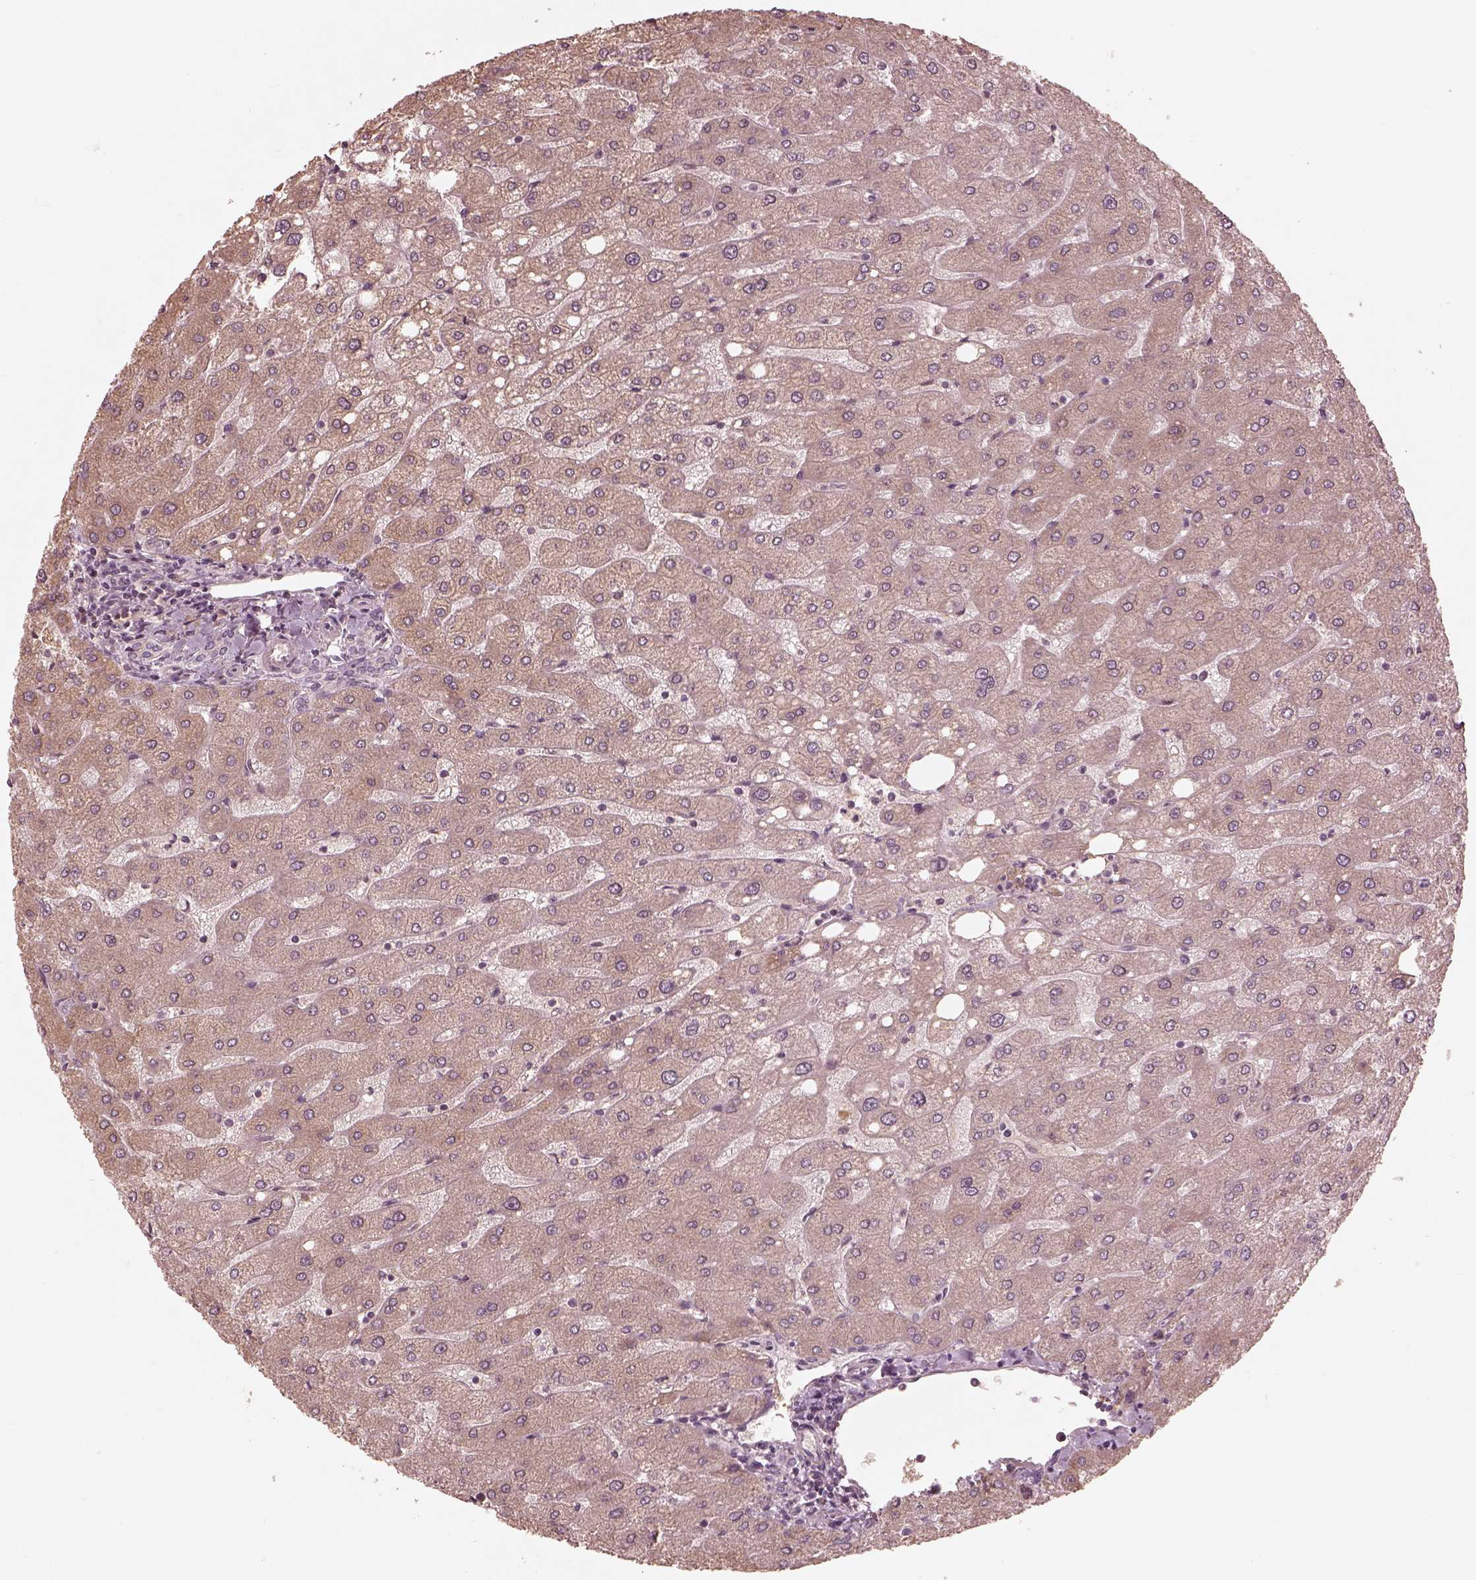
{"staining": {"intensity": "negative", "quantity": "none", "location": "none"}, "tissue": "liver", "cell_type": "Cholangiocytes", "image_type": "normal", "snomed": [{"axis": "morphology", "description": "Normal tissue, NOS"}, {"axis": "topography", "description": "Liver"}], "caption": "There is no significant positivity in cholangiocytes of liver. (Stains: DAB immunohistochemistry (IHC) with hematoxylin counter stain, Microscopy: brightfield microscopy at high magnification).", "gene": "TF", "patient": {"sex": "male", "age": 67}}